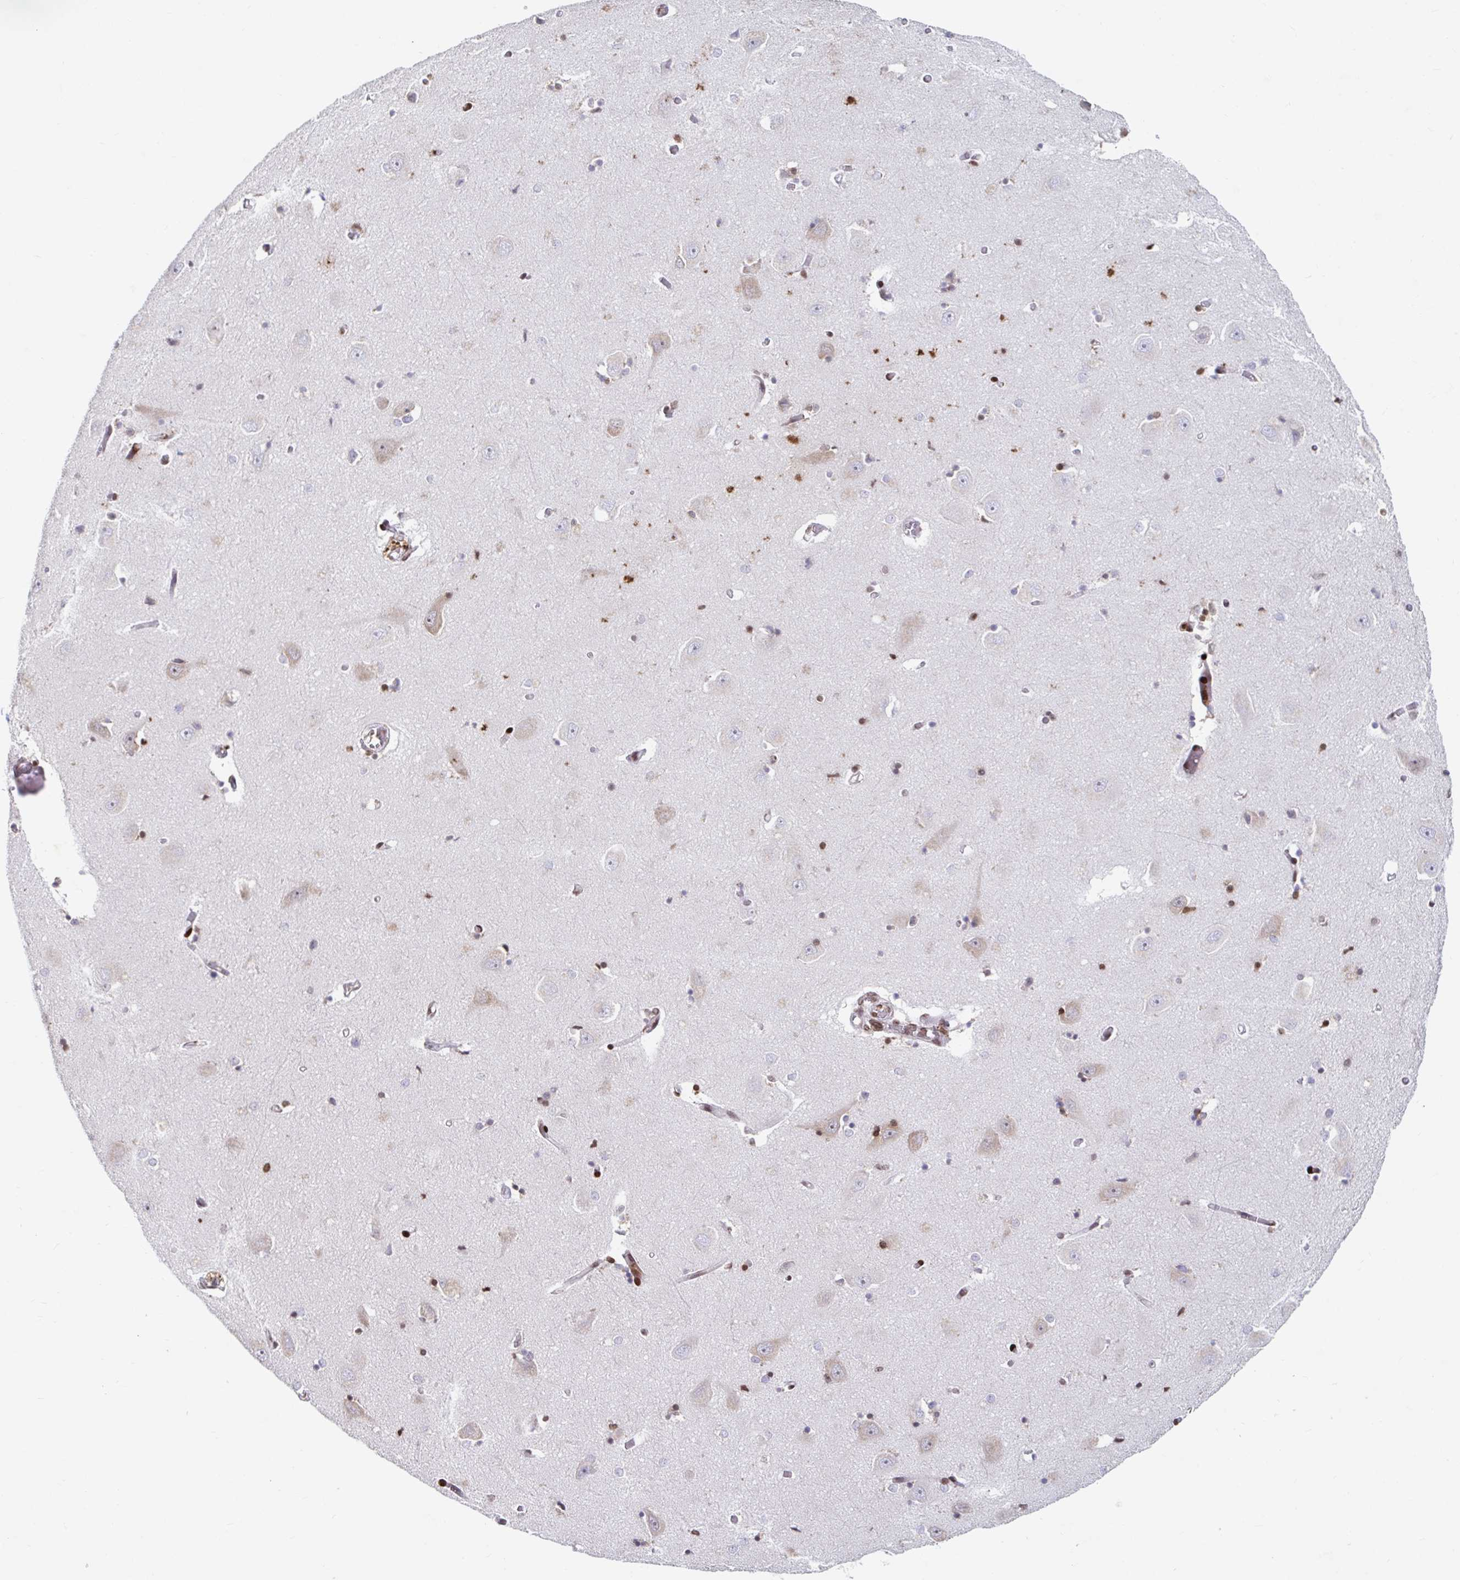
{"staining": {"intensity": "moderate", "quantity": "25%-75%", "location": "nuclear"}, "tissue": "caudate", "cell_type": "Glial cells", "image_type": "normal", "snomed": [{"axis": "morphology", "description": "Normal tissue, NOS"}, {"axis": "topography", "description": "Lateral ventricle wall"}, {"axis": "topography", "description": "Hippocampus"}], "caption": "A photomicrograph of human caudate stained for a protein exhibits moderate nuclear brown staining in glial cells.", "gene": "C19orf53", "patient": {"sex": "female", "age": 63}}